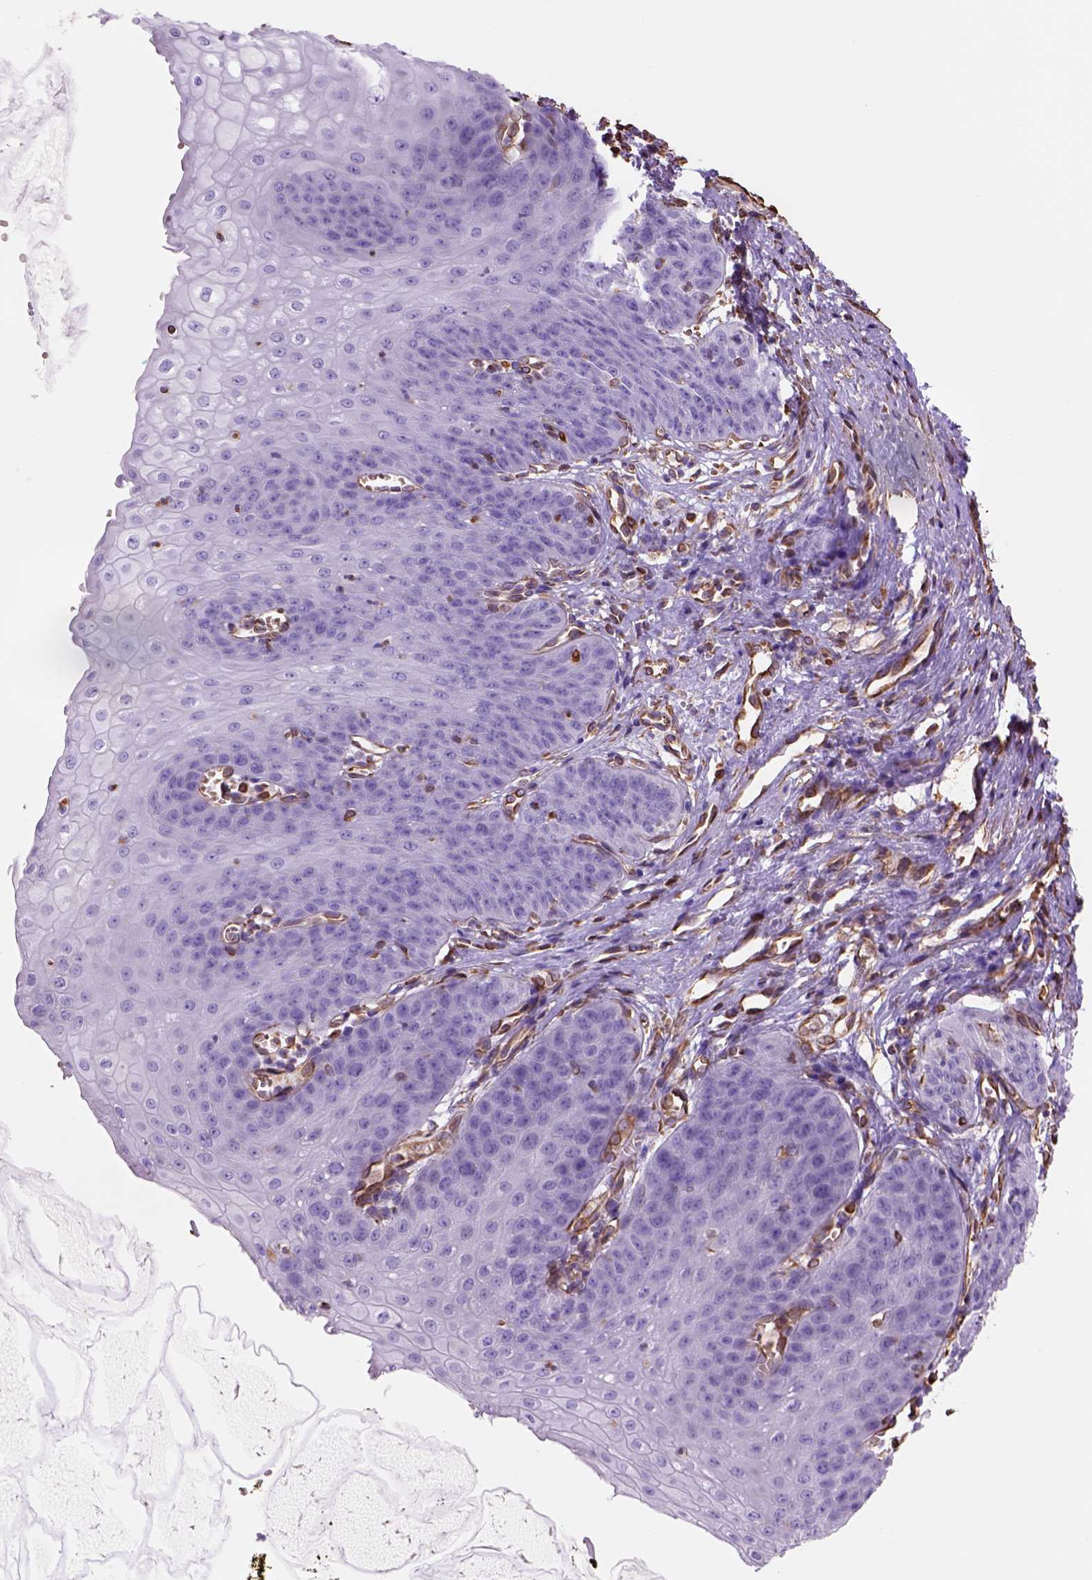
{"staining": {"intensity": "negative", "quantity": "none", "location": "none"}, "tissue": "esophagus", "cell_type": "Squamous epithelial cells", "image_type": "normal", "snomed": [{"axis": "morphology", "description": "Normal tissue, NOS"}, {"axis": "topography", "description": "Esophagus"}], "caption": "A high-resolution micrograph shows immunohistochemistry (IHC) staining of benign esophagus, which shows no significant expression in squamous epithelial cells.", "gene": "ZZZ3", "patient": {"sex": "male", "age": 71}}